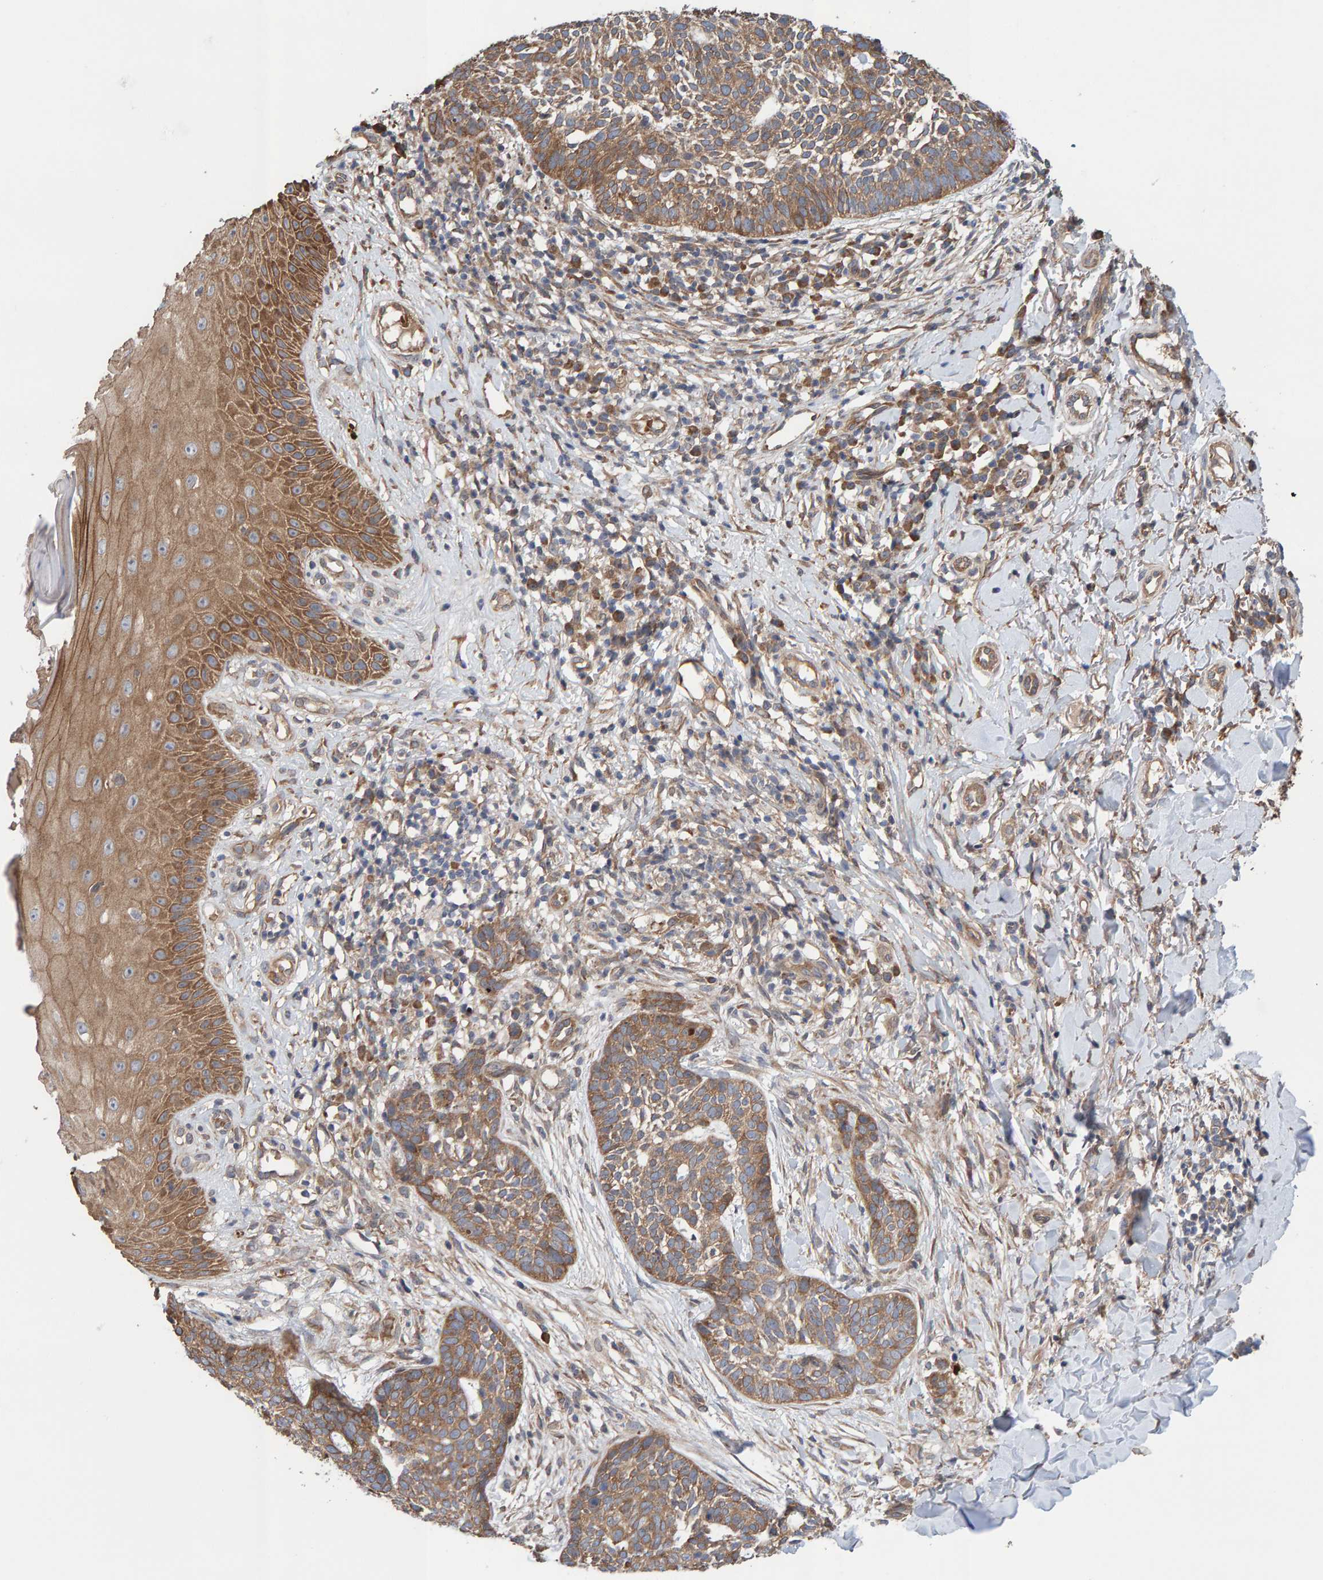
{"staining": {"intensity": "moderate", "quantity": ">75%", "location": "cytoplasmic/membranous"}, "tissue": "skin cancer", "cell_type": "Tumor cells", "image_type": "cancer", "snomed": [{"axis": "morphology", "description": "Normal tissue, NOS"}, {"axis": "morphology", "description": "Basal cell carcinoma"}, {"axis": "topography", "description": "Skin"}], "caption": "Human basal cell carcinoma (skin) stained for a protein (brown) reveals moderate cytoplasmic/membranous positive positivity in approximately >75% of tumor cells.", "gene": "LRSAM1", "patient": {"sex": "male", "age": 67}}